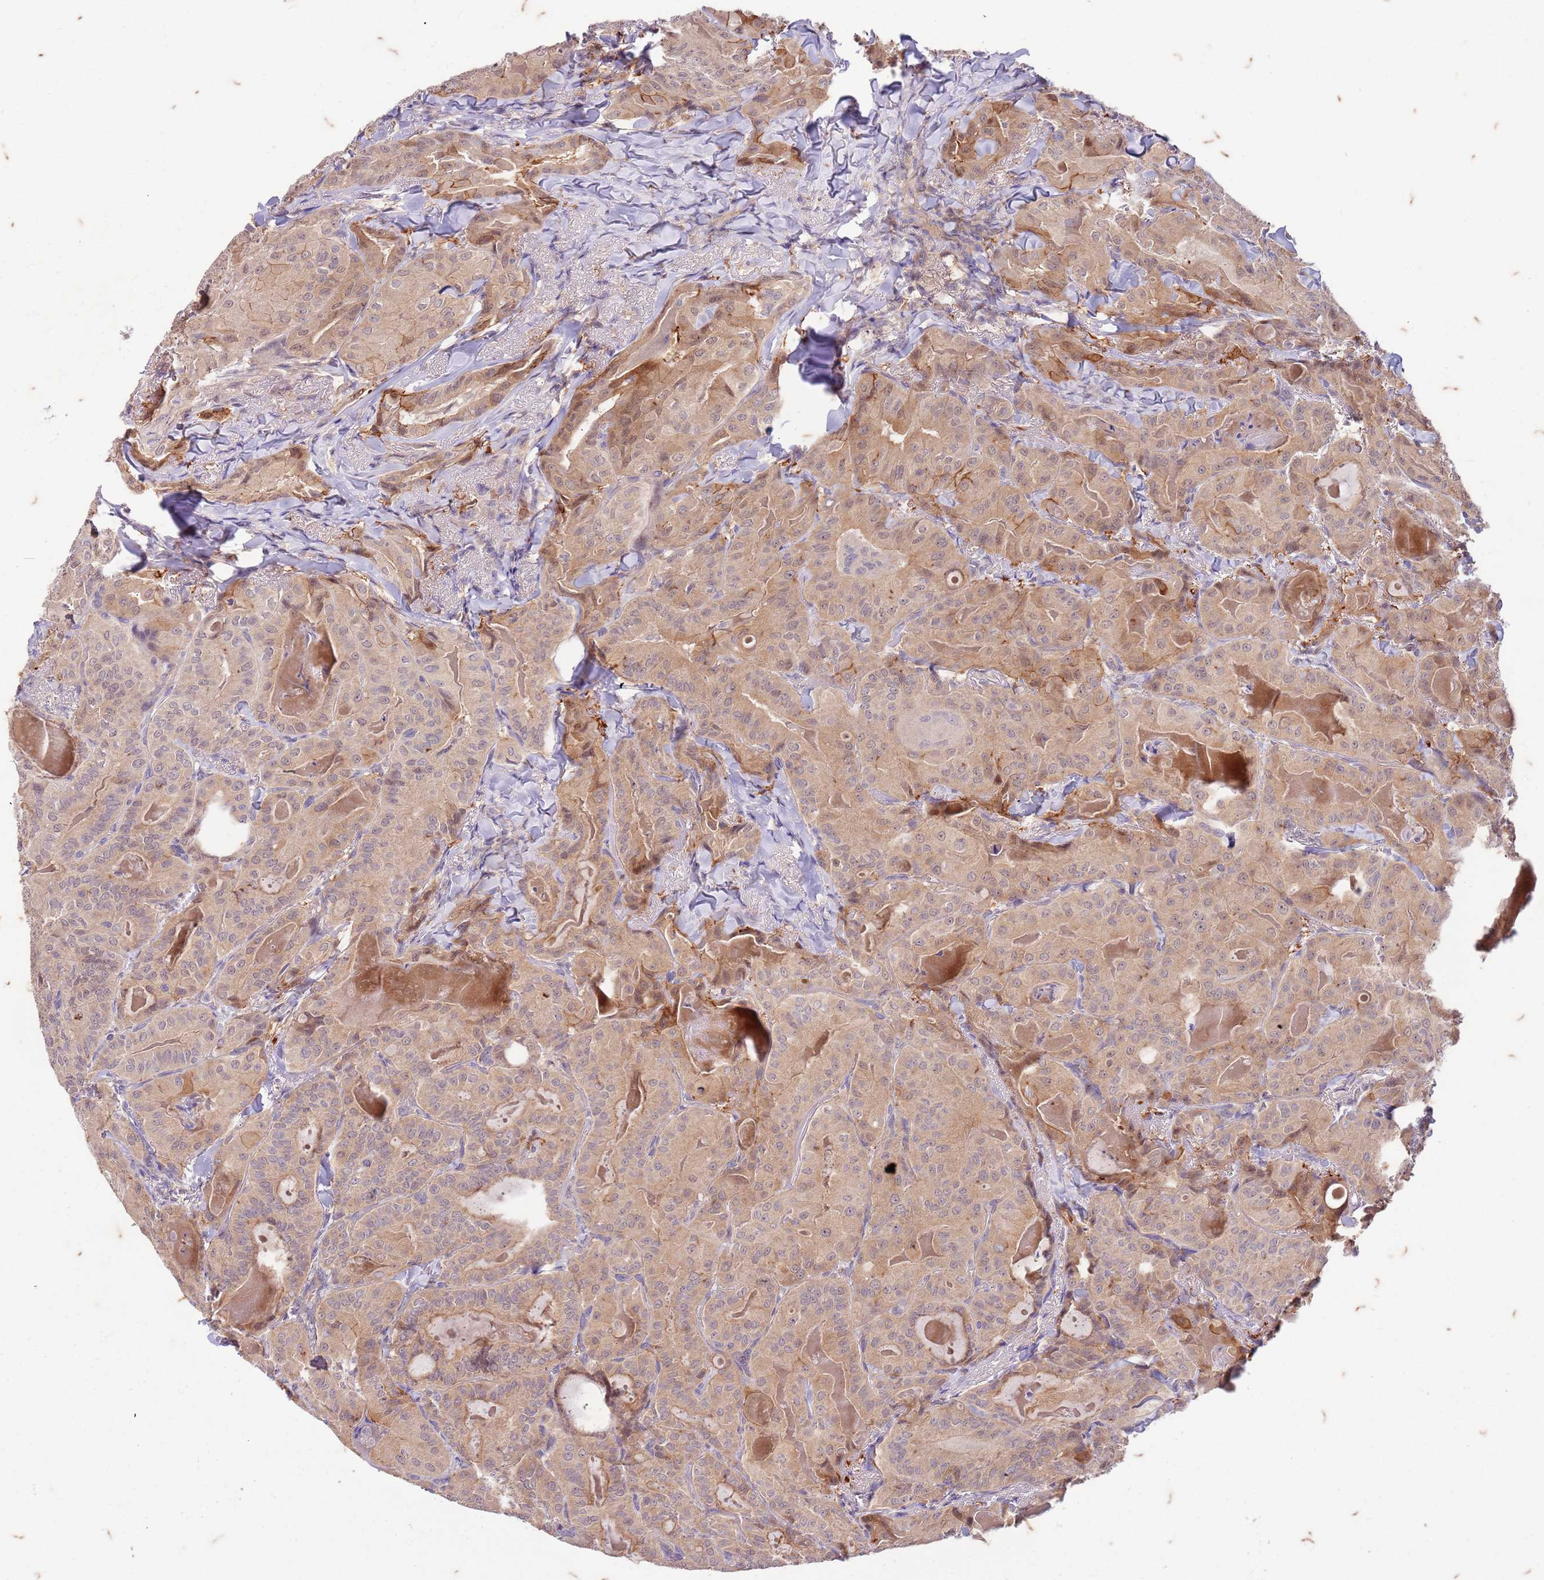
{"staining": {"intensity": "weak", "quantity": "25%-75%", "location": "cytoplasmic/membranous"}, "tissue": "thyroid cancer", "cell_type": "Tumor cells", "image_type": "cancer", "snomed": [{"axis": "morphology", "description": "Papillary adenocarcinoma, NOS"}, {"axis": "topography", "description": "Thyroid gland"}], "caption": "IHC (DAB (3,3'-diaminobenzidine)) staining of thyroid cancer (papillary adenocarcinoma) shows weak cytoplasmic/membranous protein positivity in approximately 25%-75% of tumor cells.", "gene": "RAPGEF3", "patient": {"sex": "female", "age": 68}}